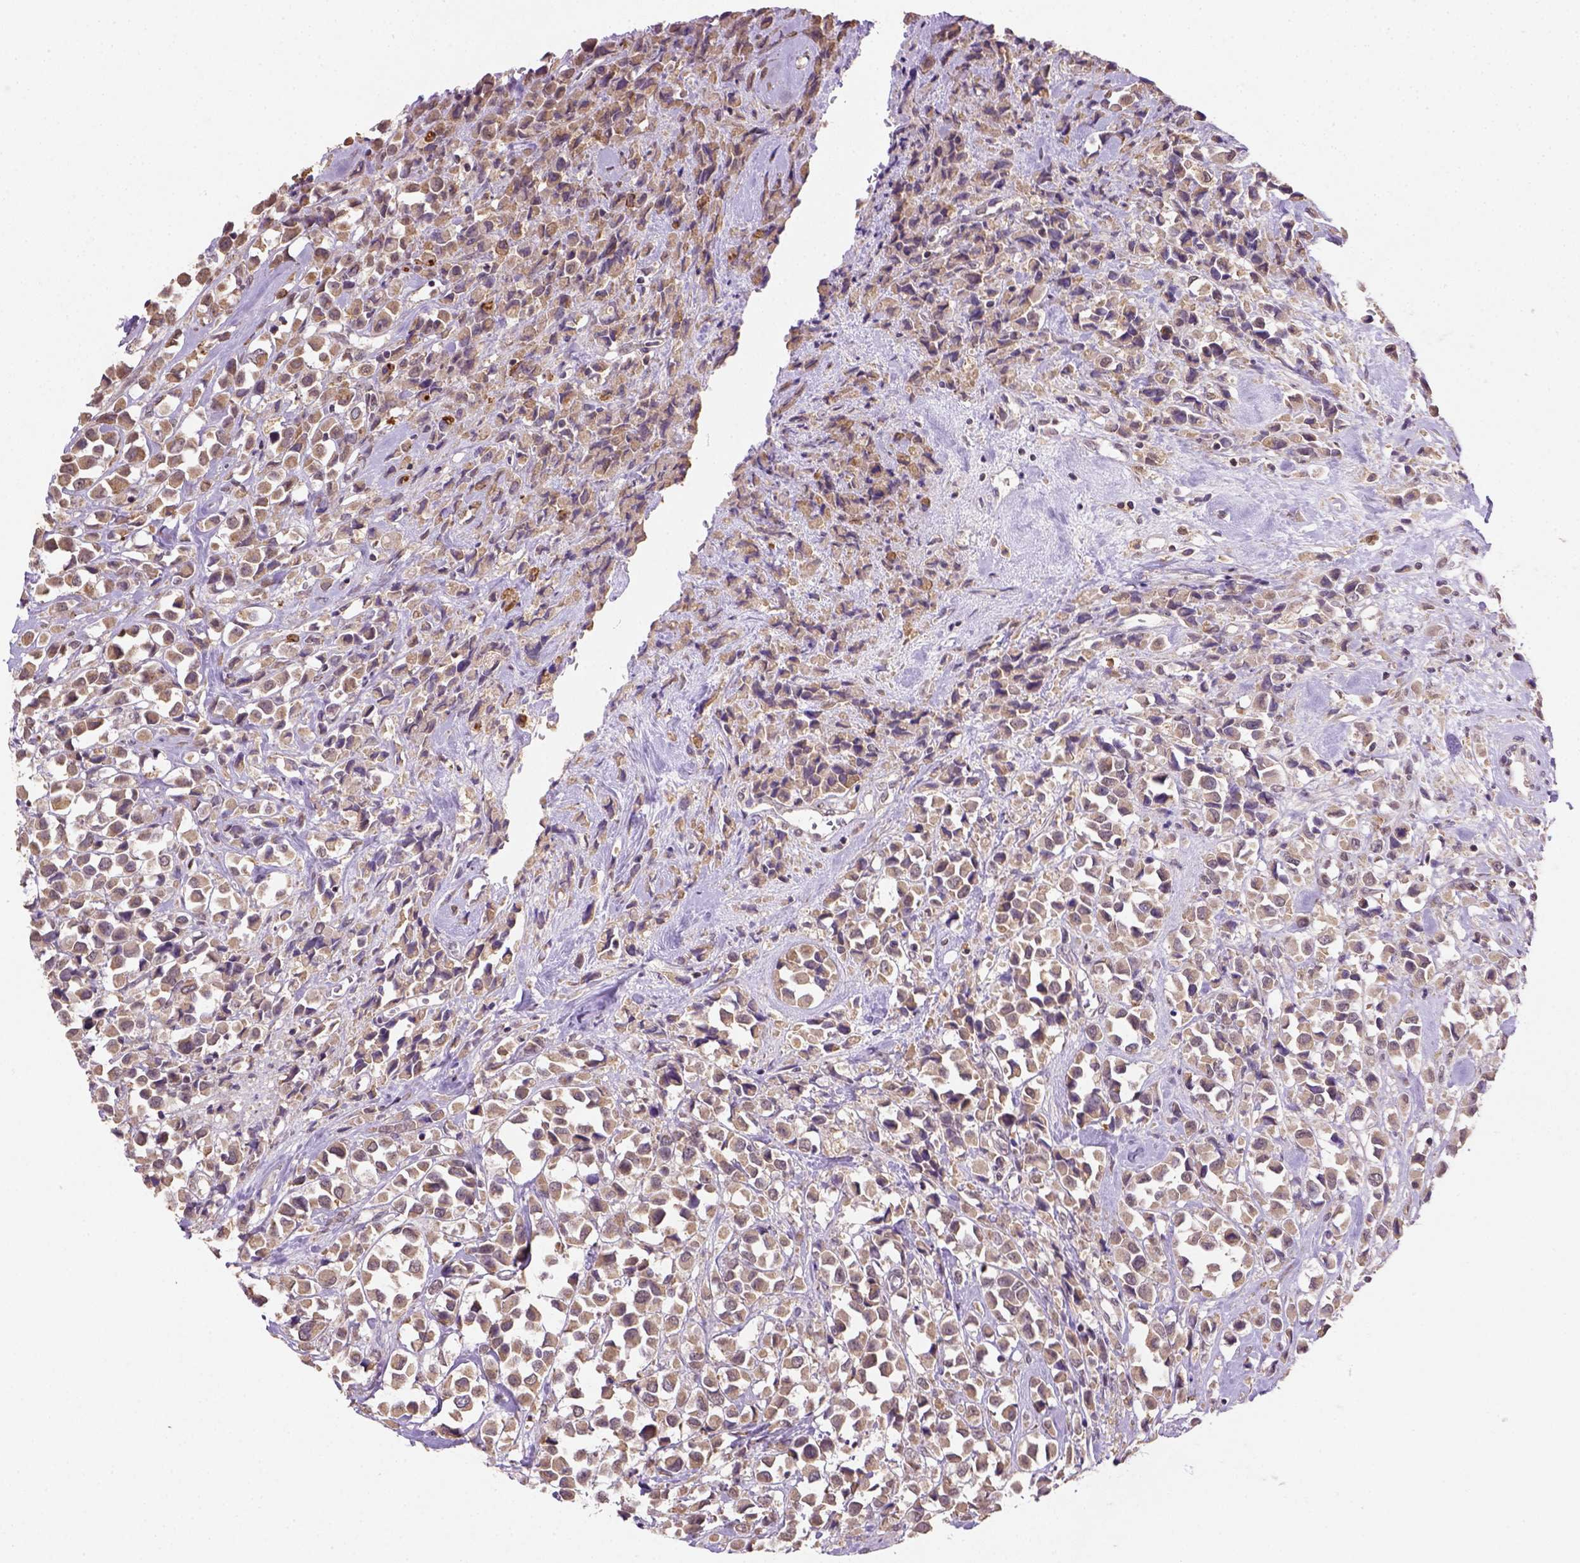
{"staining": {"intensity": "moderate", "quantity": ">75%", "location": "cytoplasmic/membranous"}, "tissue": "breast cancer", "cell_type": "Tumor cells", "image_type": "cancer", "snomed": [{"axis": "morphology", "description": "Duct carcinoma"}, {"axis": "topography", "description": "Breast"}], "caption": "Brown immunohistochemical staining in human breast invasive ductal carcinoma reveals moderate cytoplasmic/membranous positivity in approximately >75% of tumor cells.", "gene": "NUDT10", "patient": {"sex": "female", "age": 61}}